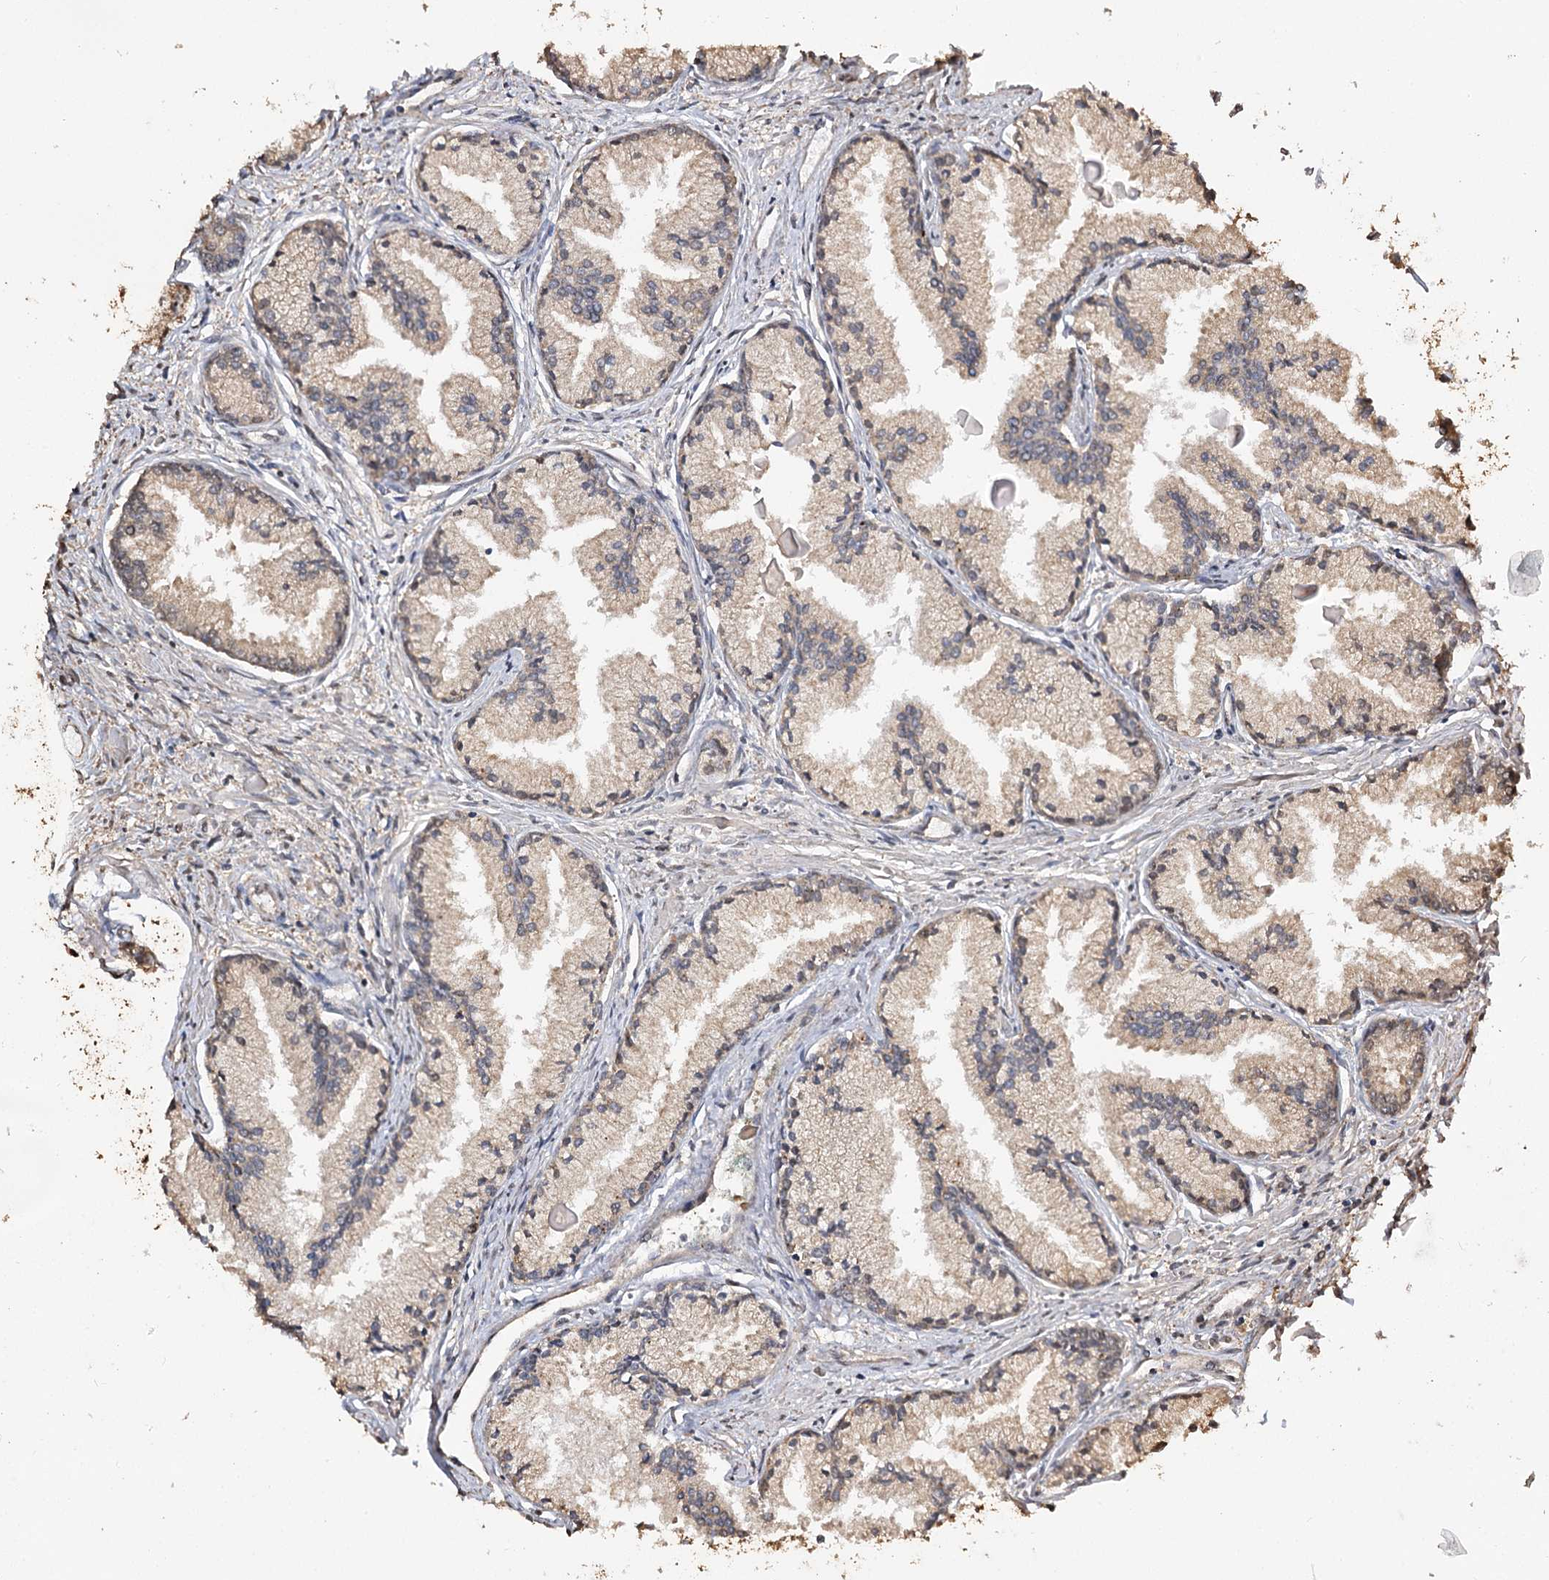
{"staining": {"intensity": "weak", "quantity": "25%-75%", "location": "cytoplasmic/membranous"}, "tissue": "prostate cancer", "cell_type": "Tumor cells", "image_type": "cancer", "snomed": [{"axis": "morphology", "description": "Adenocarcinoma, High grade"}, {"axis": "topography", "description": "Prostate"}], "caption": "A histopathology image of prostate adenocarcinoma (high-grade) stained for a protein exhibits weak cytoplasmic/membranous brown staining in tumor cells.", "gene": "PLCH1", "patient": {"sex": "male", "age": 68}}